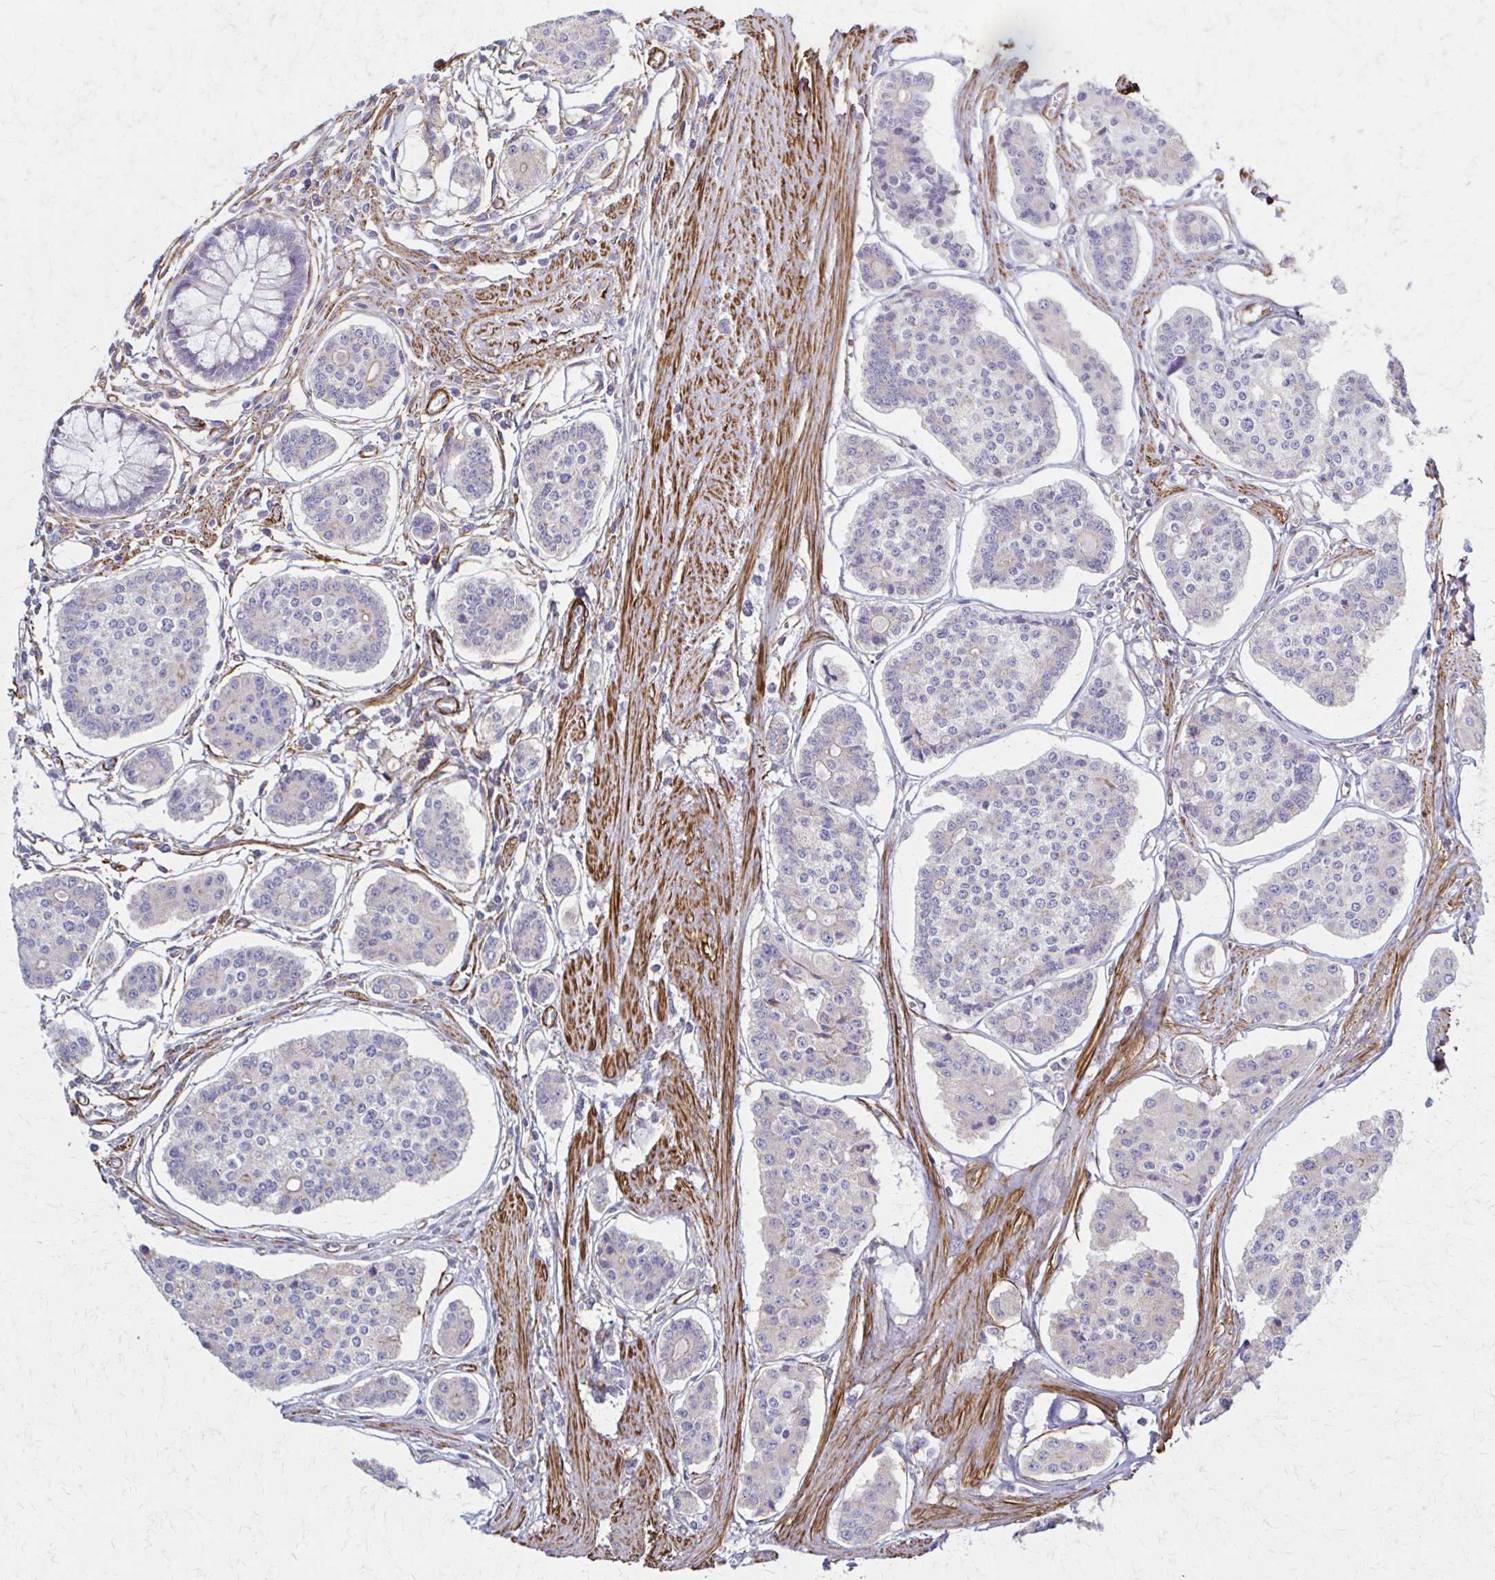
{"staining": {"intensity": "negative", "quantity": "none", "location": "none"}, "tissue": "carcinoid", "cell_type": "Tumor cells", "image_type": "cancer", "snomed": [{"axis": "morphology", "description": "Carcinoid, malignant, NOS"}, {"axis": "topography", "description": "Small intestine"}], "caption": "This is an IHC micrograph of malignant carcinoid. There is no positivity in tumor cells.", "gene": "TIMMDC1", "patient": {"sex": "female", "age": 65}}